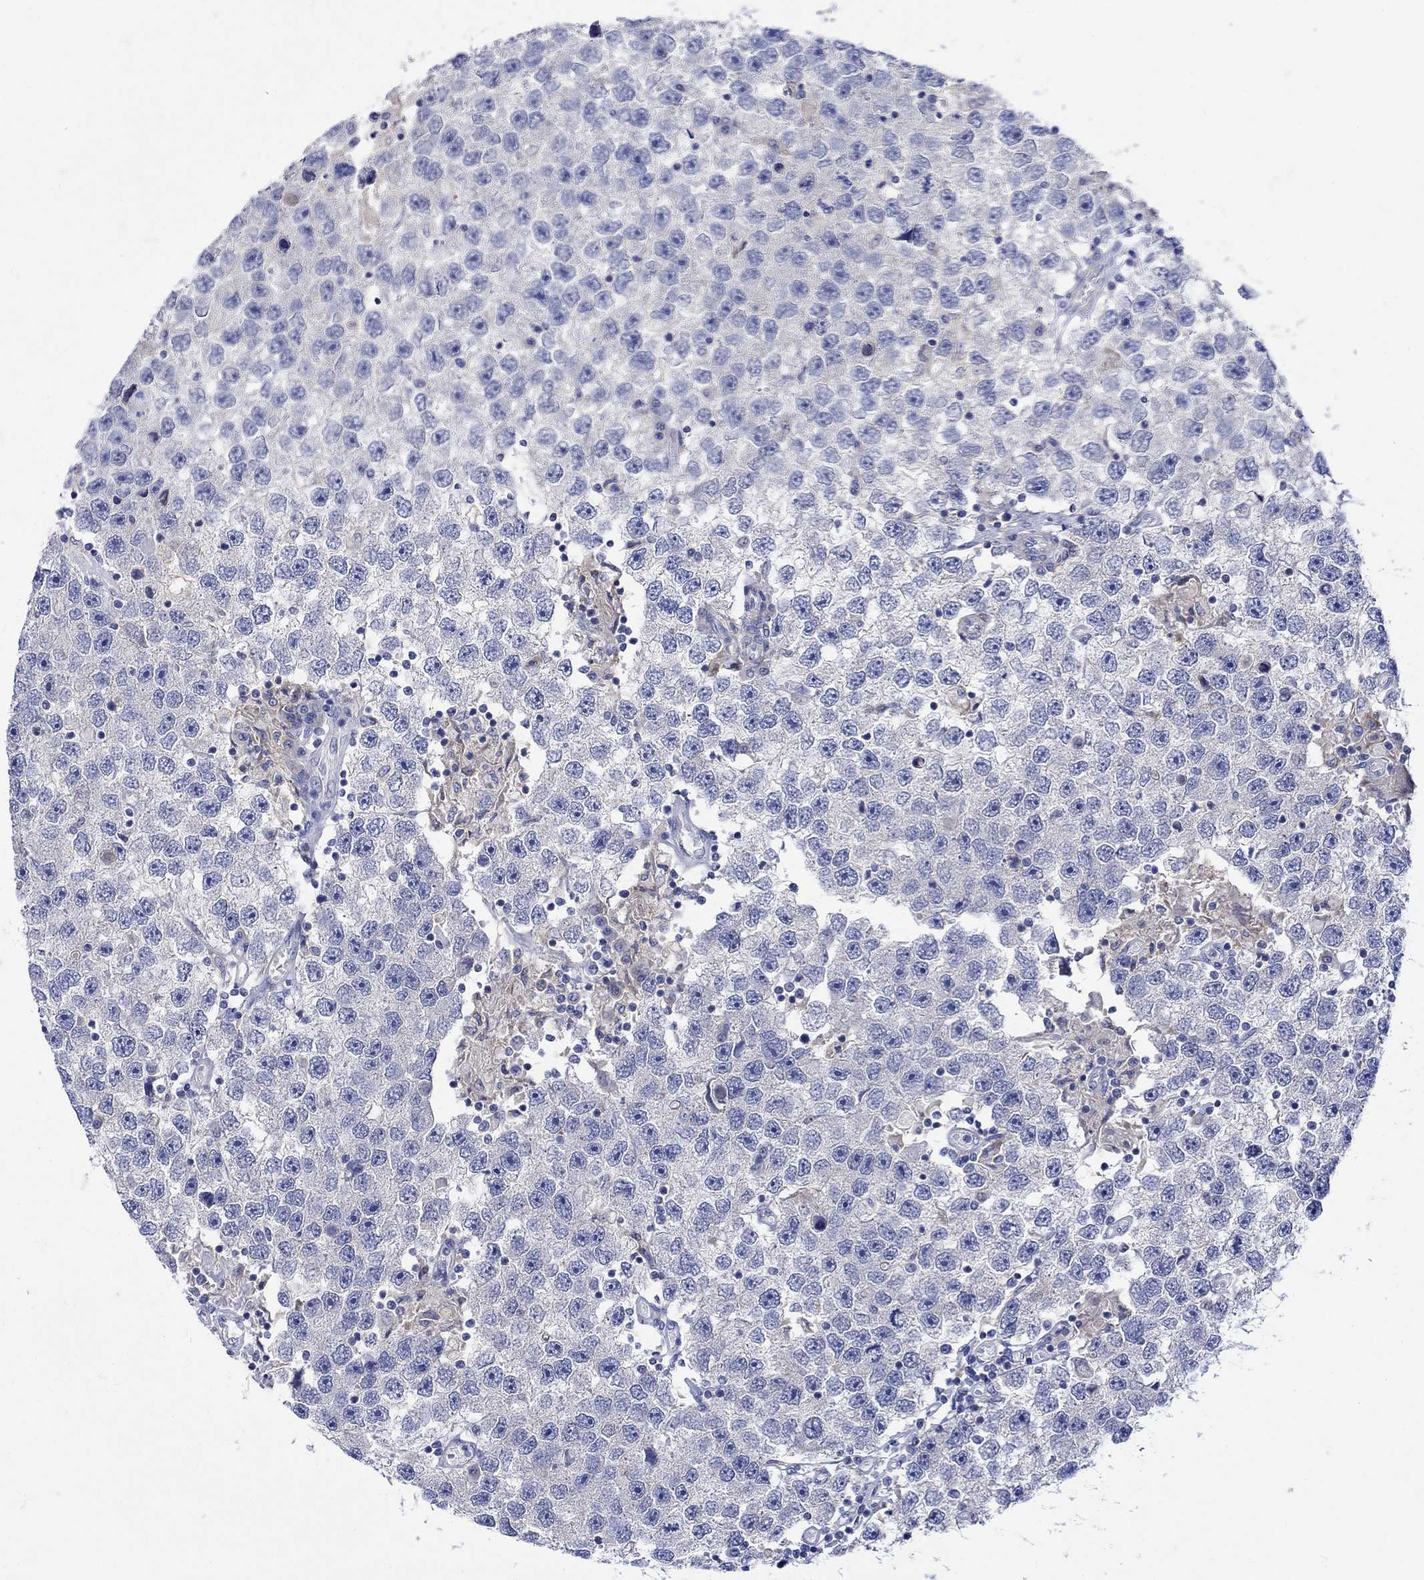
{"staining": {"intensity": "negative", "quantity": "none", "location": "none"}, "tissue": "testis cancer", "cell_type": "Tumor cells", "image_type": "cancer", "snomed": [{"axis": "morphology", "description": "Seminoma, NOS"}, {"axis": "topography", "description": "Testis"}], "caption": "This histopathology image is of seminoma (testis) stained with IHC to label a protein in brown with the nuclei are counter-stained blue. There is no expression in tumor cells. (Stains: DAB immunohistochemistry with hematoxylin counter stain, Microscopy: brightfield microscopy at high magnification).", "gene": "MSI1", "patient": {"sex": "male", "age": 26}}